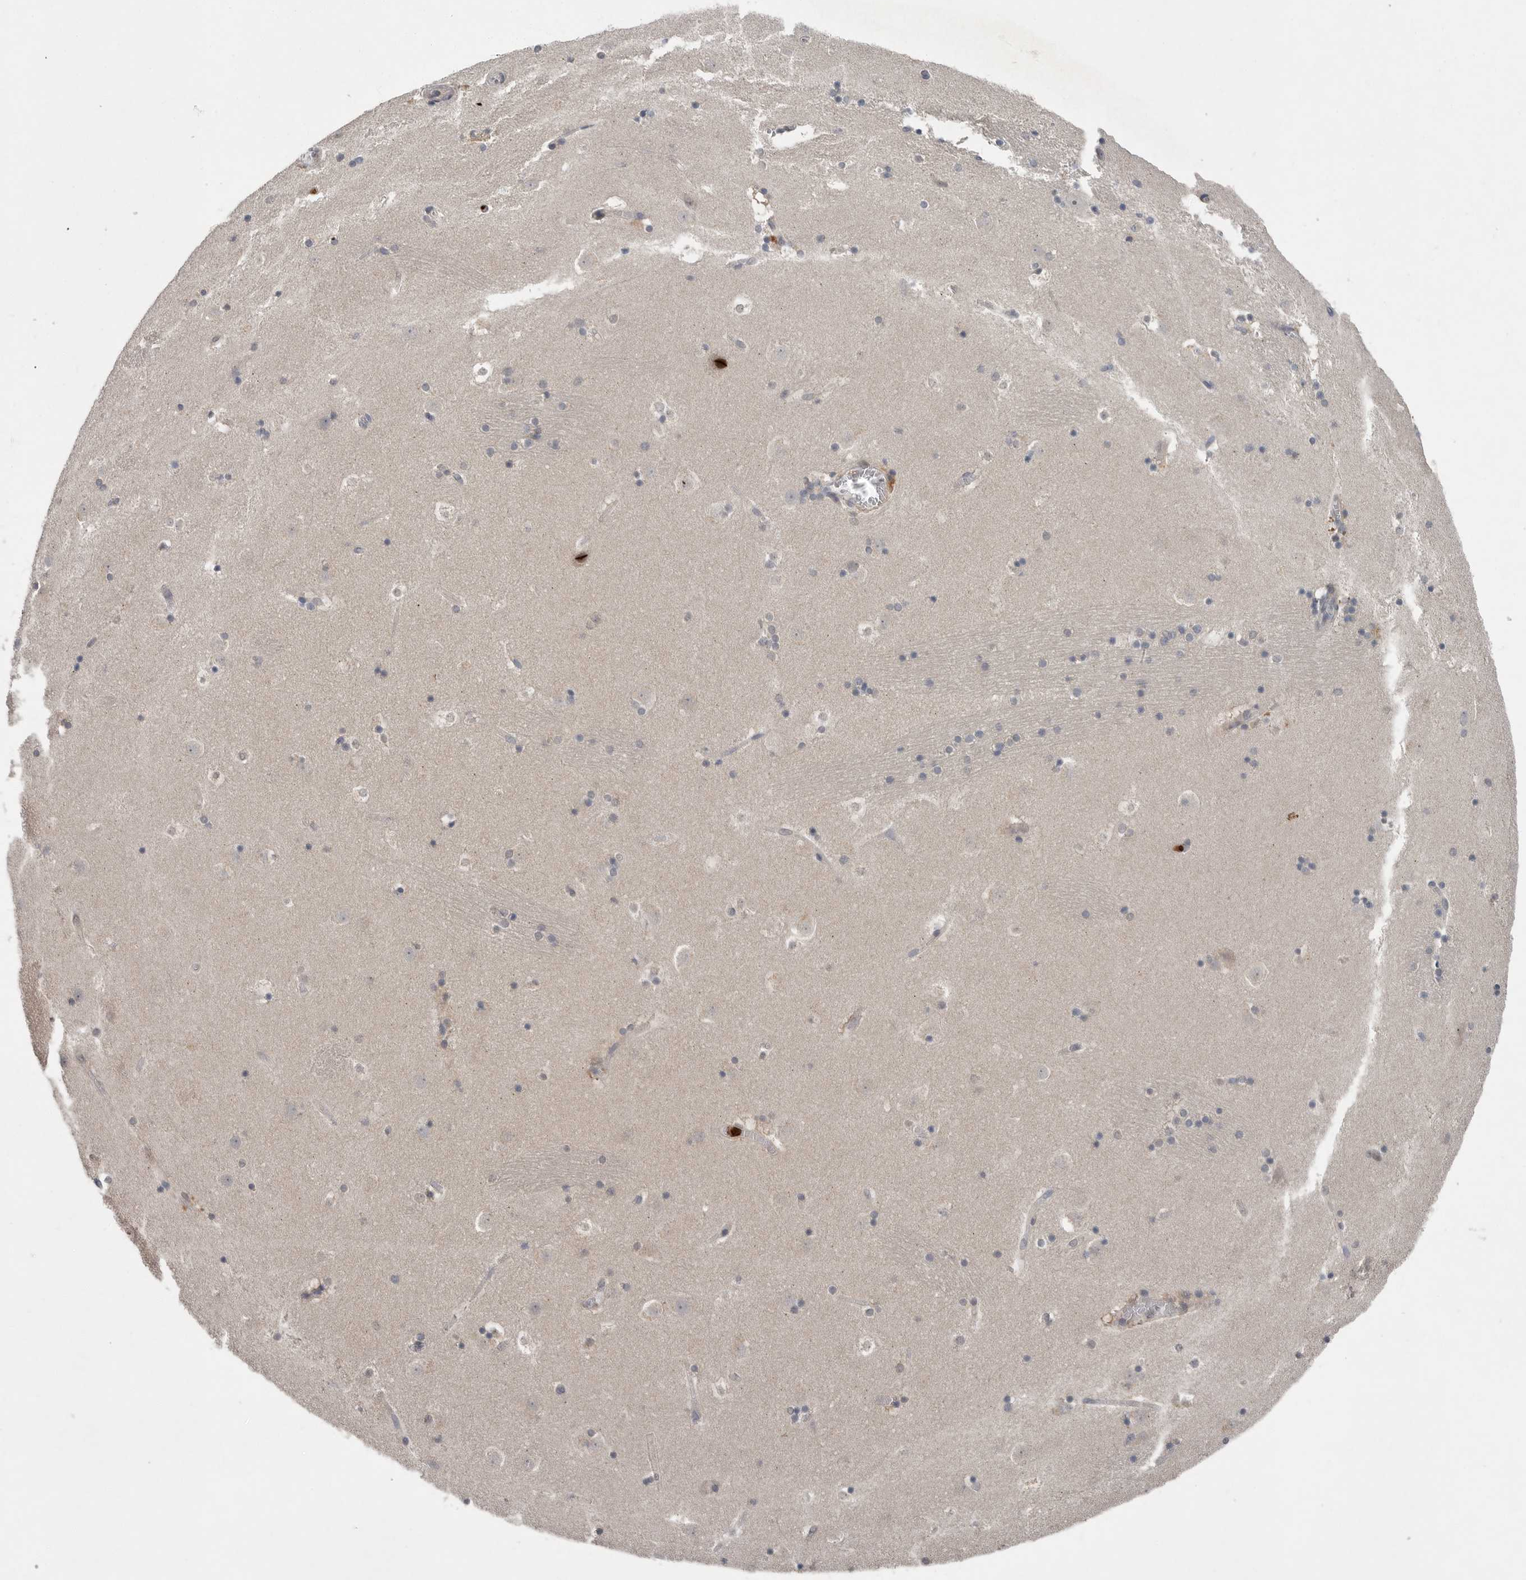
{"staining": {"intensity": "moderate", "quantity": "<25%", "location": "cytoplasmic/membranous"}, "tissue": "caudate", "cell_type": "Glial cells", "image_type": "normal", "snomed": [{"axis": "morphology", "description": "Normal tissue, NOS"}, {"axis": "topography", "description": "Lateral ventricle wall"}], "caption": "This photomicrograph exhibits immunohistochemistry staining of benign human caudate, with low moderate cytoplasmic/membranous positivity in about <25% of glial cells.", "gene": "SCP2", "patient": {"sex": "male", "age": 45}}